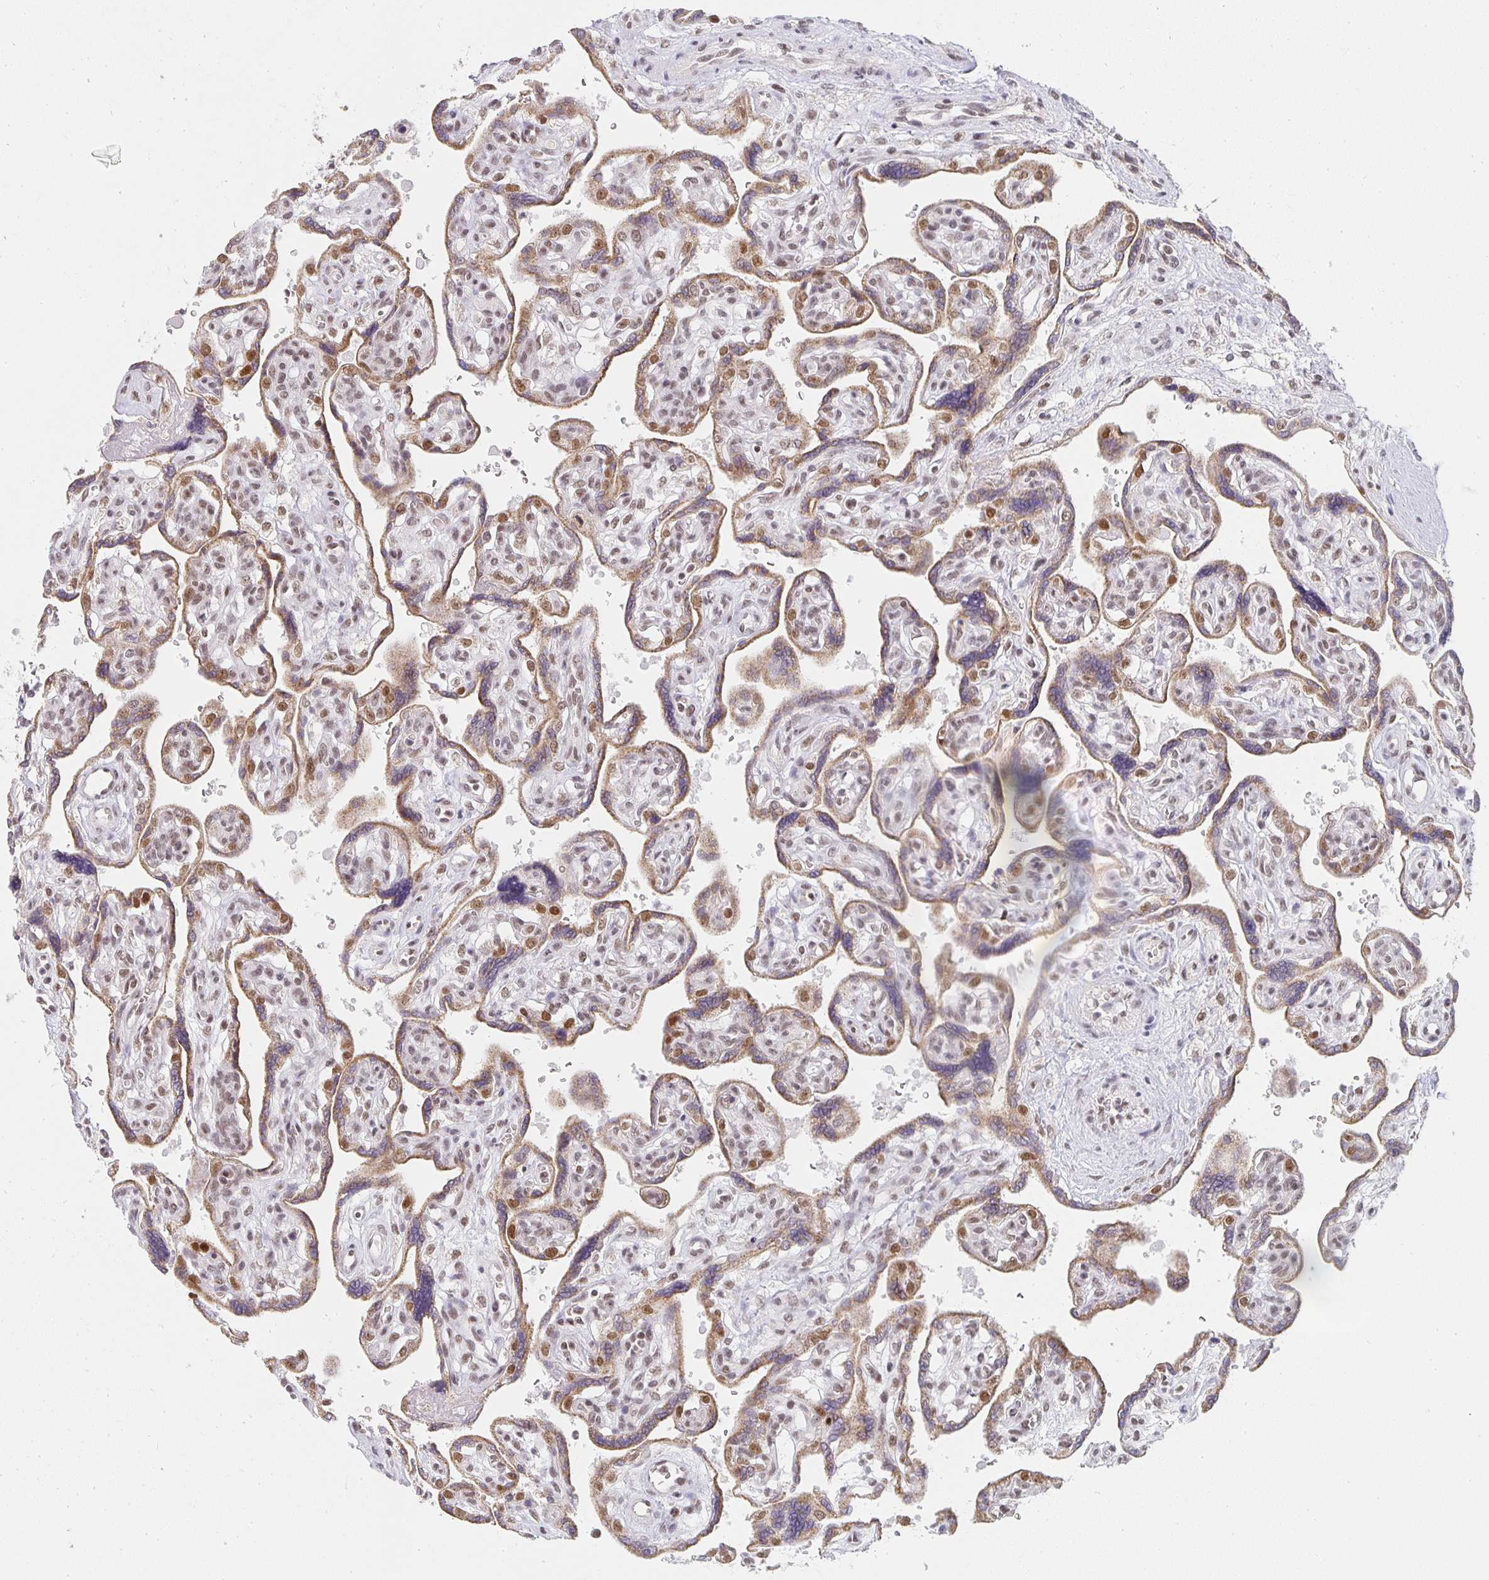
{"staining": {"intensity": "moderate", "quantity": "25%-75%", "location": "cytoplasmic/membranous,nuclear"}, "tissue": "placenta", "cell_type": "Decidual cells", "image_type": "normal", "snomed": [{"axis": "morphology", "description": "Normal tissue, NOS"}, {"axis": "topography", "description": "Placenta"}], "caption": "Immunohistochemical staining of normal placenta demonstrates moderate cytoplasmic/membranous,nuclear protein positivity in about 25%-75% of decidual cells.", "gene": "SMARCA2", "patient": {"sex": "female", "age": 39}}